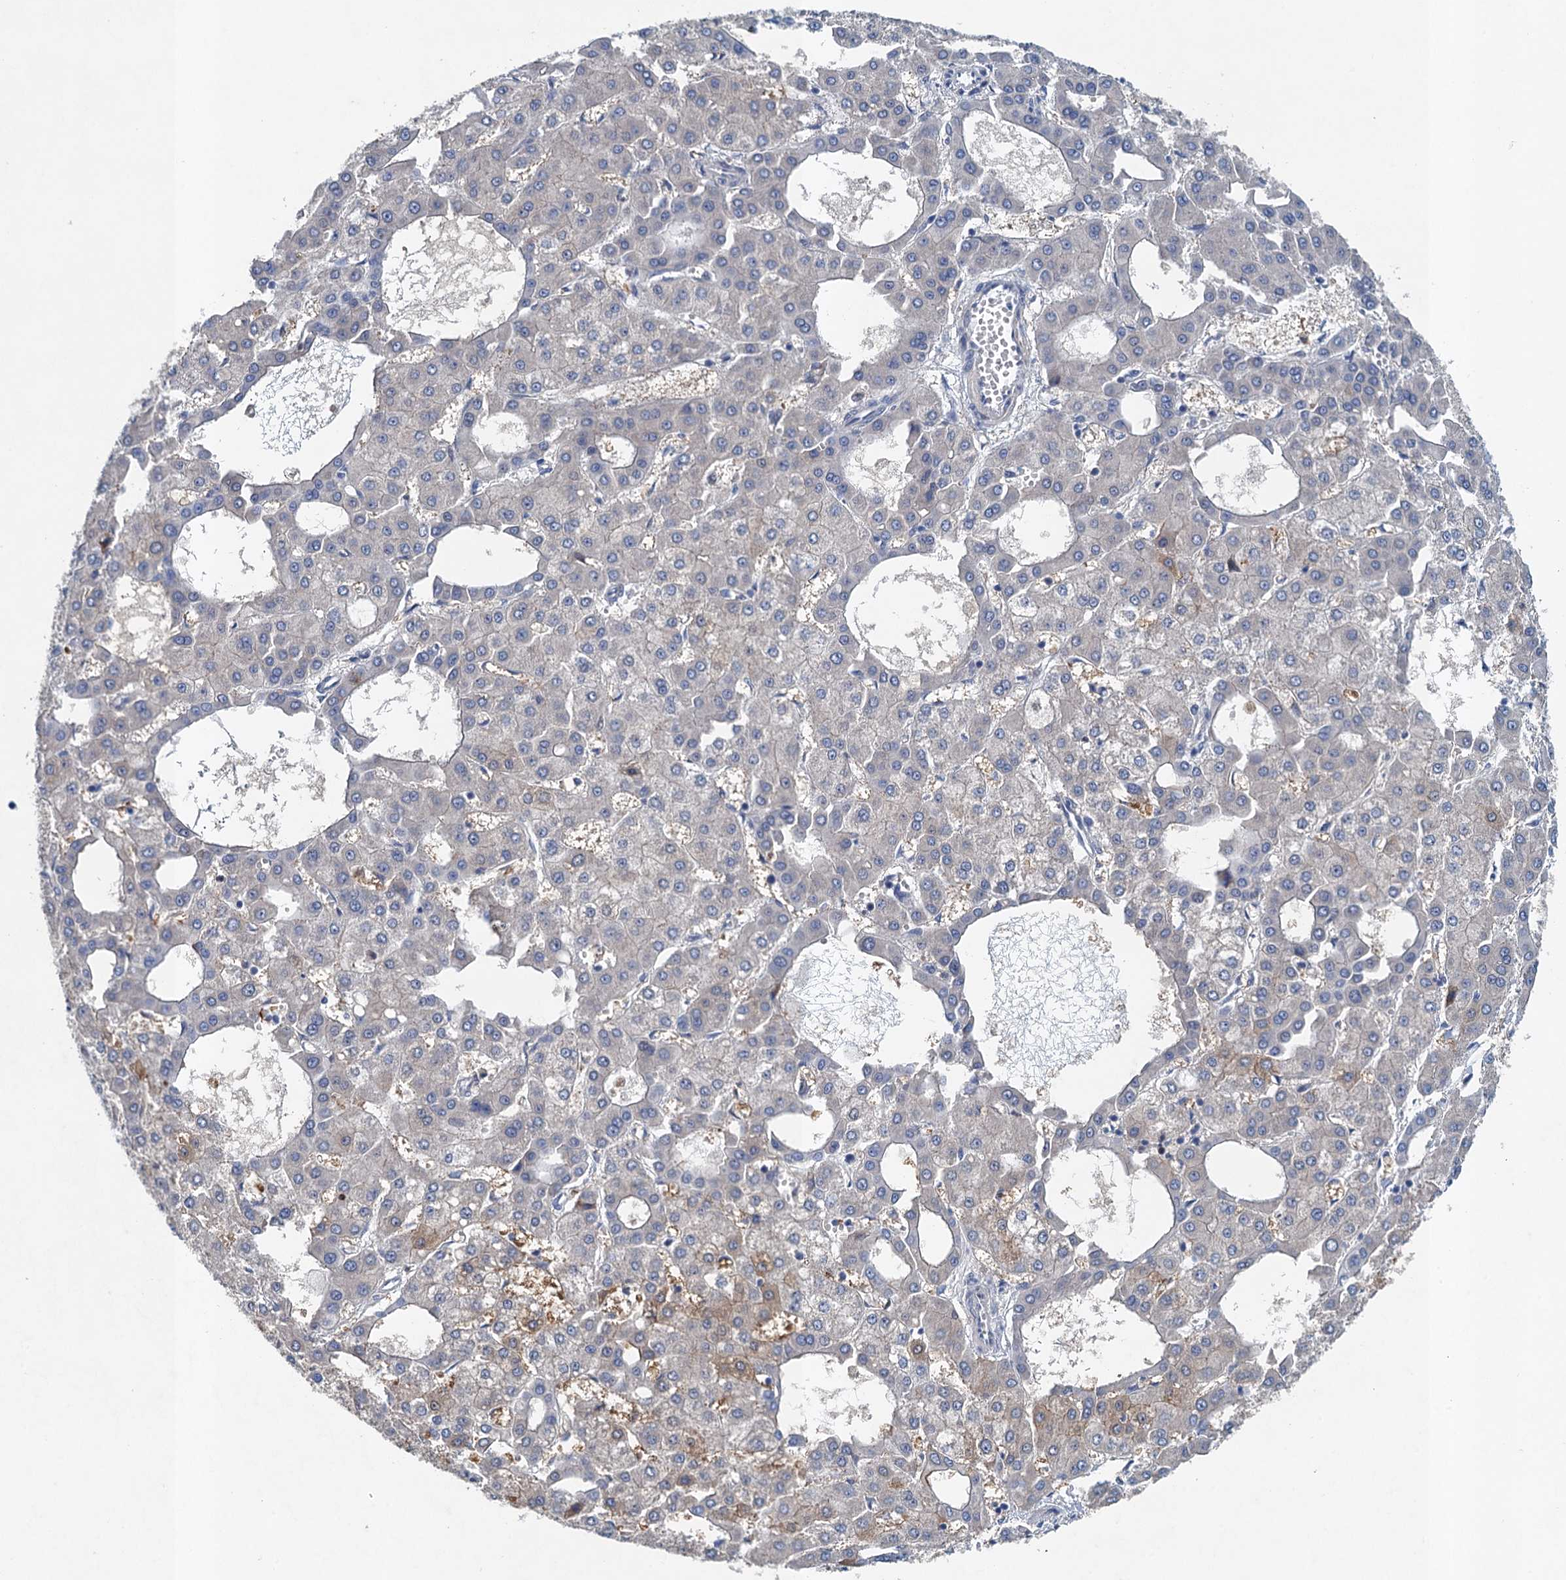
{"staining": {"intensity": "negative", "quantity": "none", "location": "none"}, "tissue": "liver cancer", "cell_type": "Tumor cells", "image_type": "cancer", "snomed": [{"axis": "morphology", "description": "Carcinoma, Hepatocellular, NOS"}, {"axis": "topography", "description": "Liver"}], "caption": "Immunohistochemistry micrograph of liver cancer (hepatocellular carcinoma) stained for a protein (brown), which reveals no positivity in tumor cells.", "gene": "TPCN1", "patient": {"sex": "male", "age": 47}}